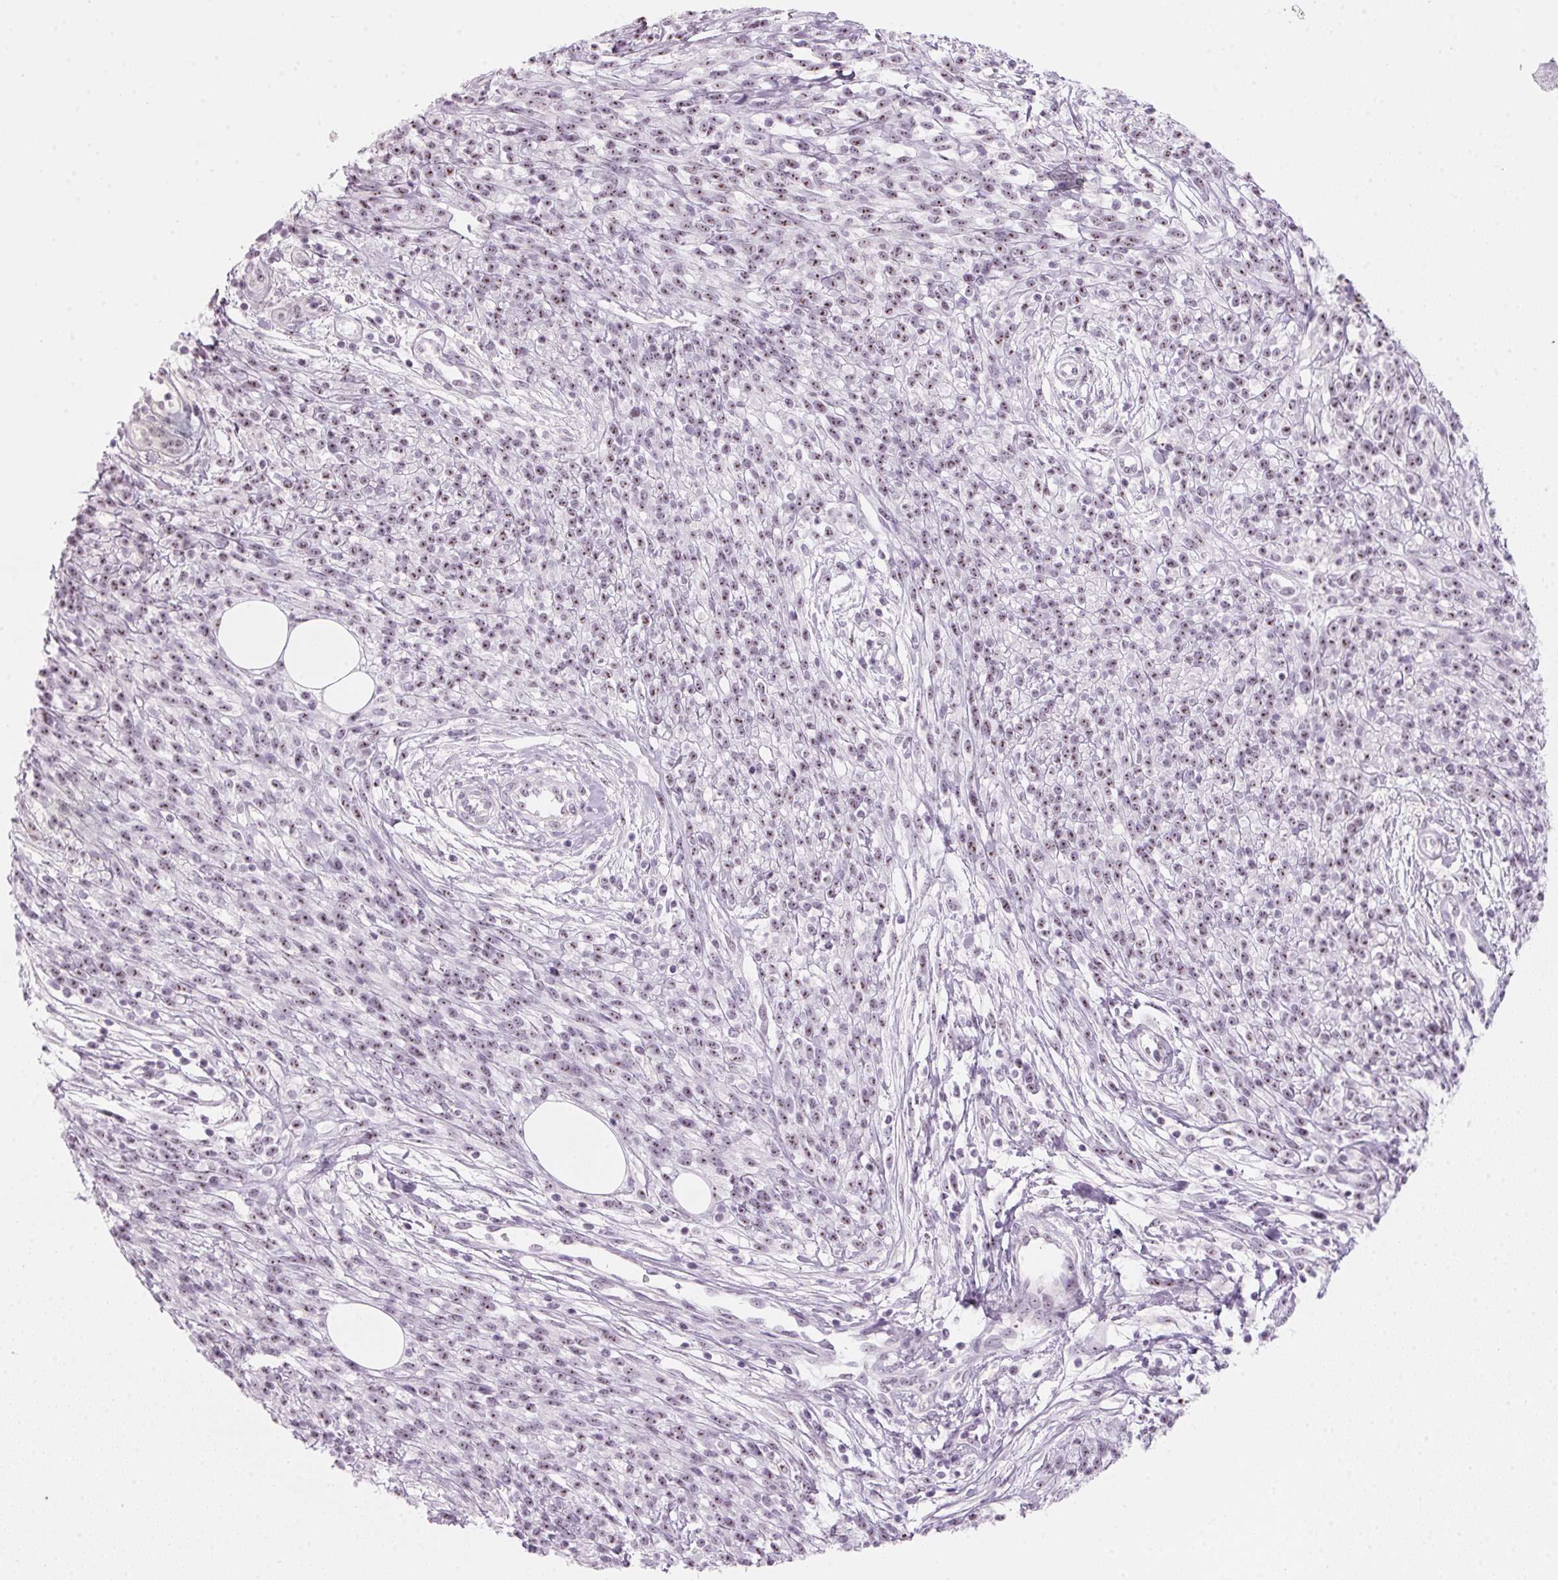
{"staining": {"intensity": "weak", "quantity": "25%-75%", "location": "nuclear"}, "tissue": "melanoma", "cell_type": "Tumor cells", "image_type": "cancer", "snomed": [{"axis": "morphology", "description": "Malignant melanoma, NOS"}, {"axis": "topography", "description": "Skin"}, {"axis": "topography", "description": "Skin of trunk"}], "caption": "DAB (3,3'-diaminobenzidine) immunohistochemical staining of human malignant melanoma demonstrates weak nuclear protein staining in about 25%-75% of tumor cells. (DAB (3,3'-diaminobenzidine) IHC with brightfield microscopy, high magnification).", "gene": "DNTTIP2", "patient": {"sex": "male", "age": 74}}